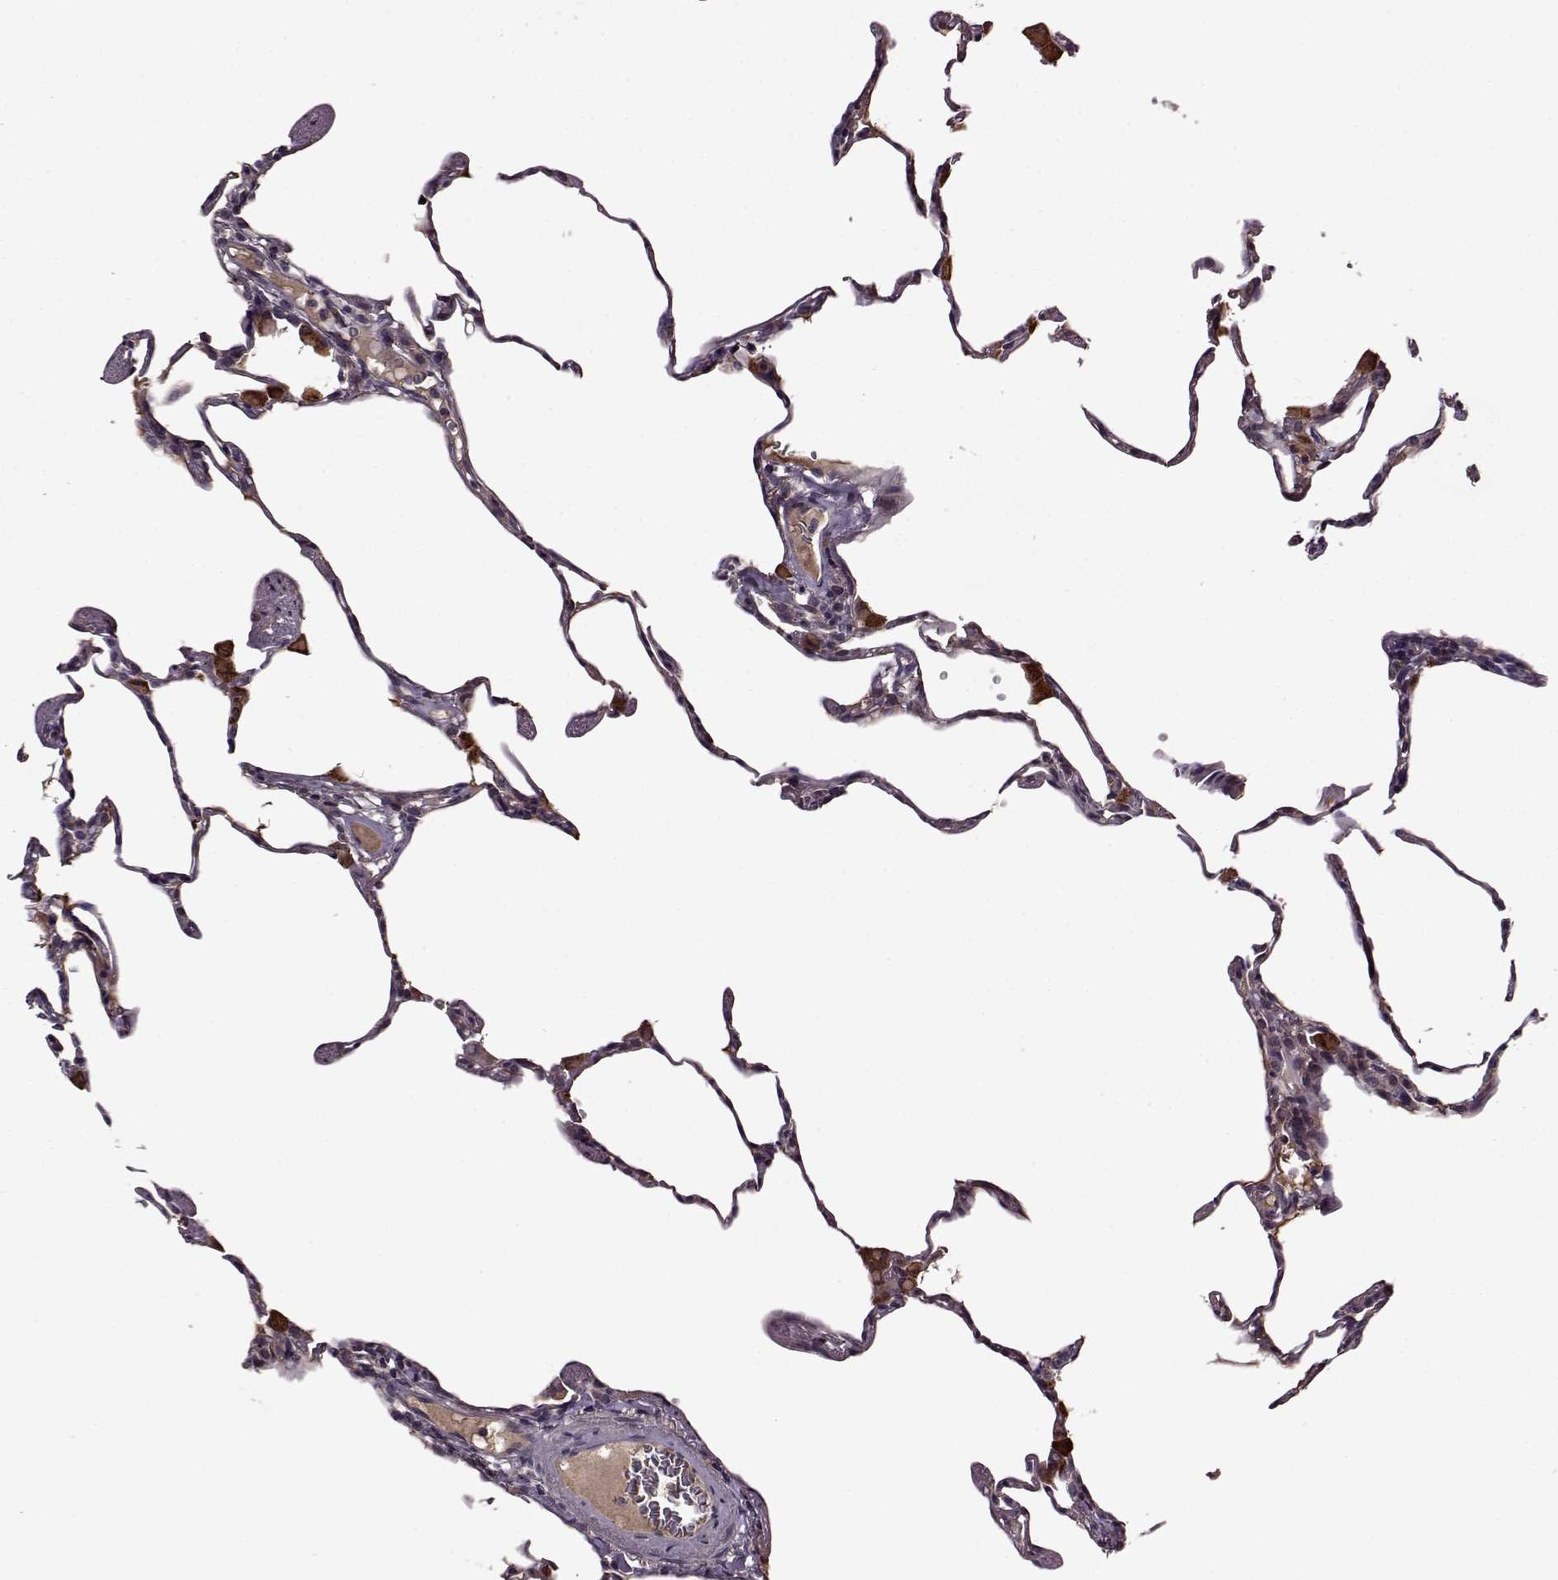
{"staining": {"intensity": "moderate", "quantity": "<25%", "location": "cytoplasmic/membranous"}, "tissue": "lung", "cell_type": "Alveolar cells", "image_type": "normal", "snomed": [{"axis": "morphology", "description": "Normal tissue, NOS"}, {"axis": "topography", "description": "Lung"}], "caption": "Moderate cytoplasmic/membranous expression for a protein is identified in approximately <25% of alveolar cells of benign lung using immunohistochemistry (IHC).", "gene": "MAIP1", "patient": {"sex": "female", "age": 57}}